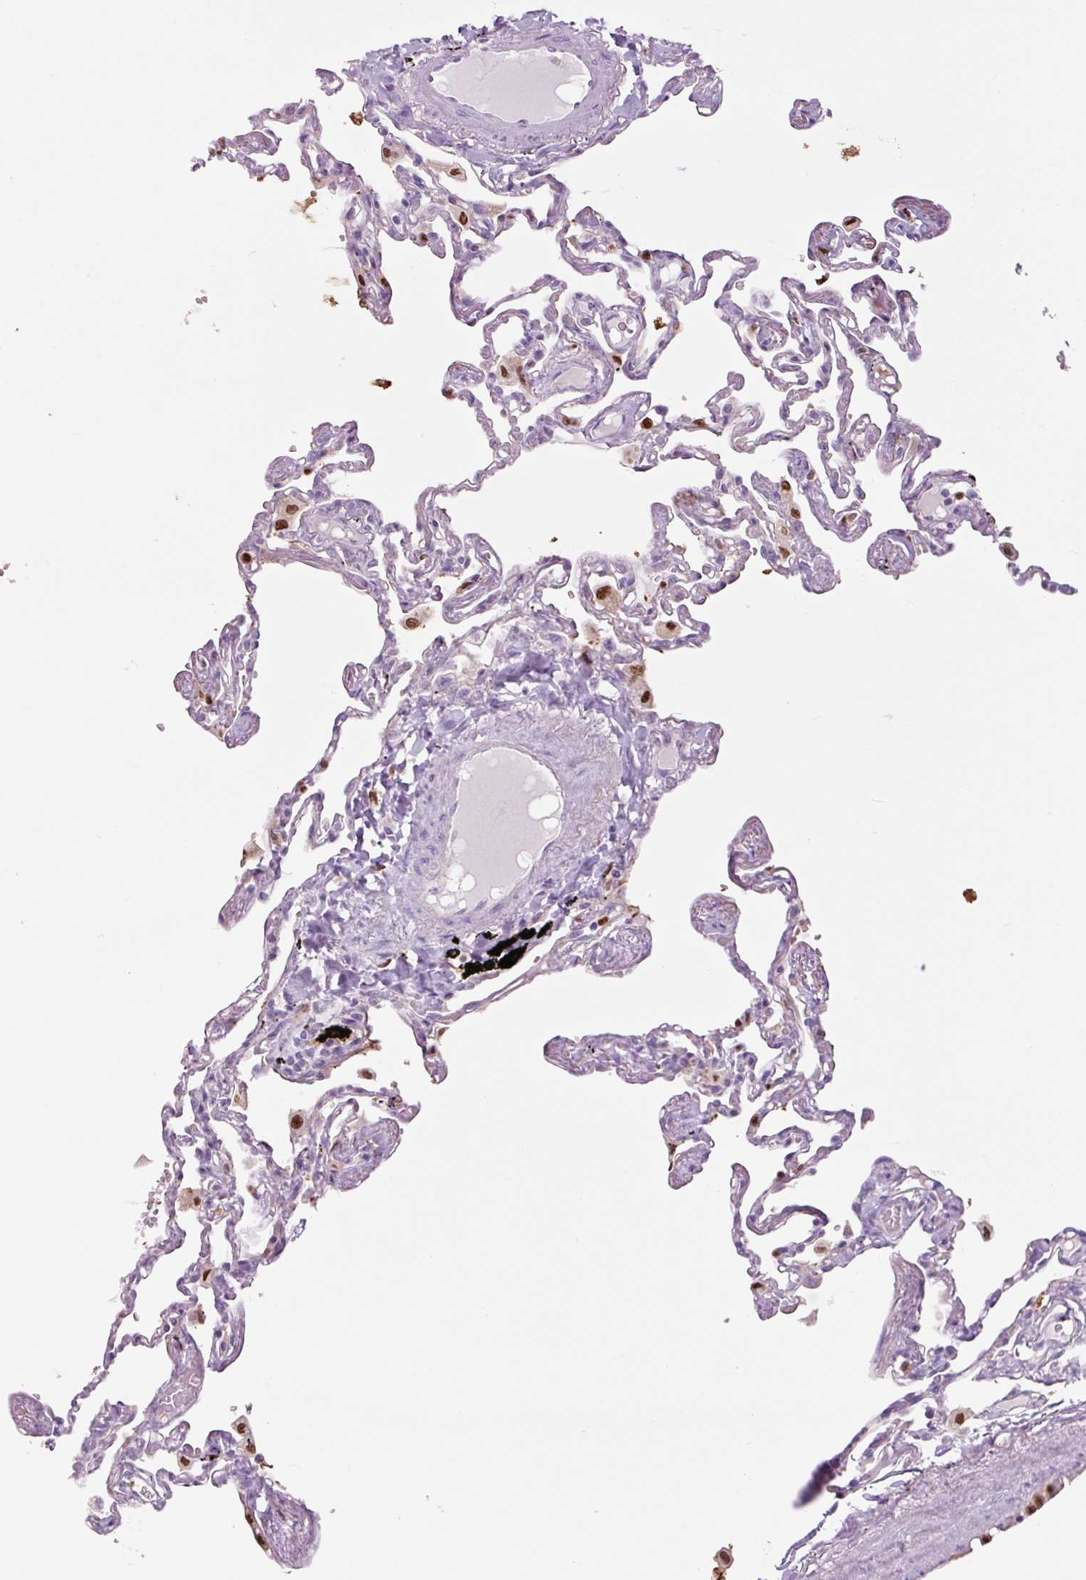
{"staining": {"intensity": "negative", "quantity": "none", "location": "none"}, "tissue": "lung", "cell_type": "Alveolar cells", "image_type": "normal", "snomed": [{"axis": "morphology", "description": "Normal tissue, NOS"}, {"axis": "topography", "description": "Lung"}], "caption": "High power microscopy histopathology image of an immunohistochemistry (IHC) histopathology image of unremarkable lung, revealing no significant expression in alveolar cells.", "gene": "SPI1", "patient": {"sex": "female", "age": 67}}